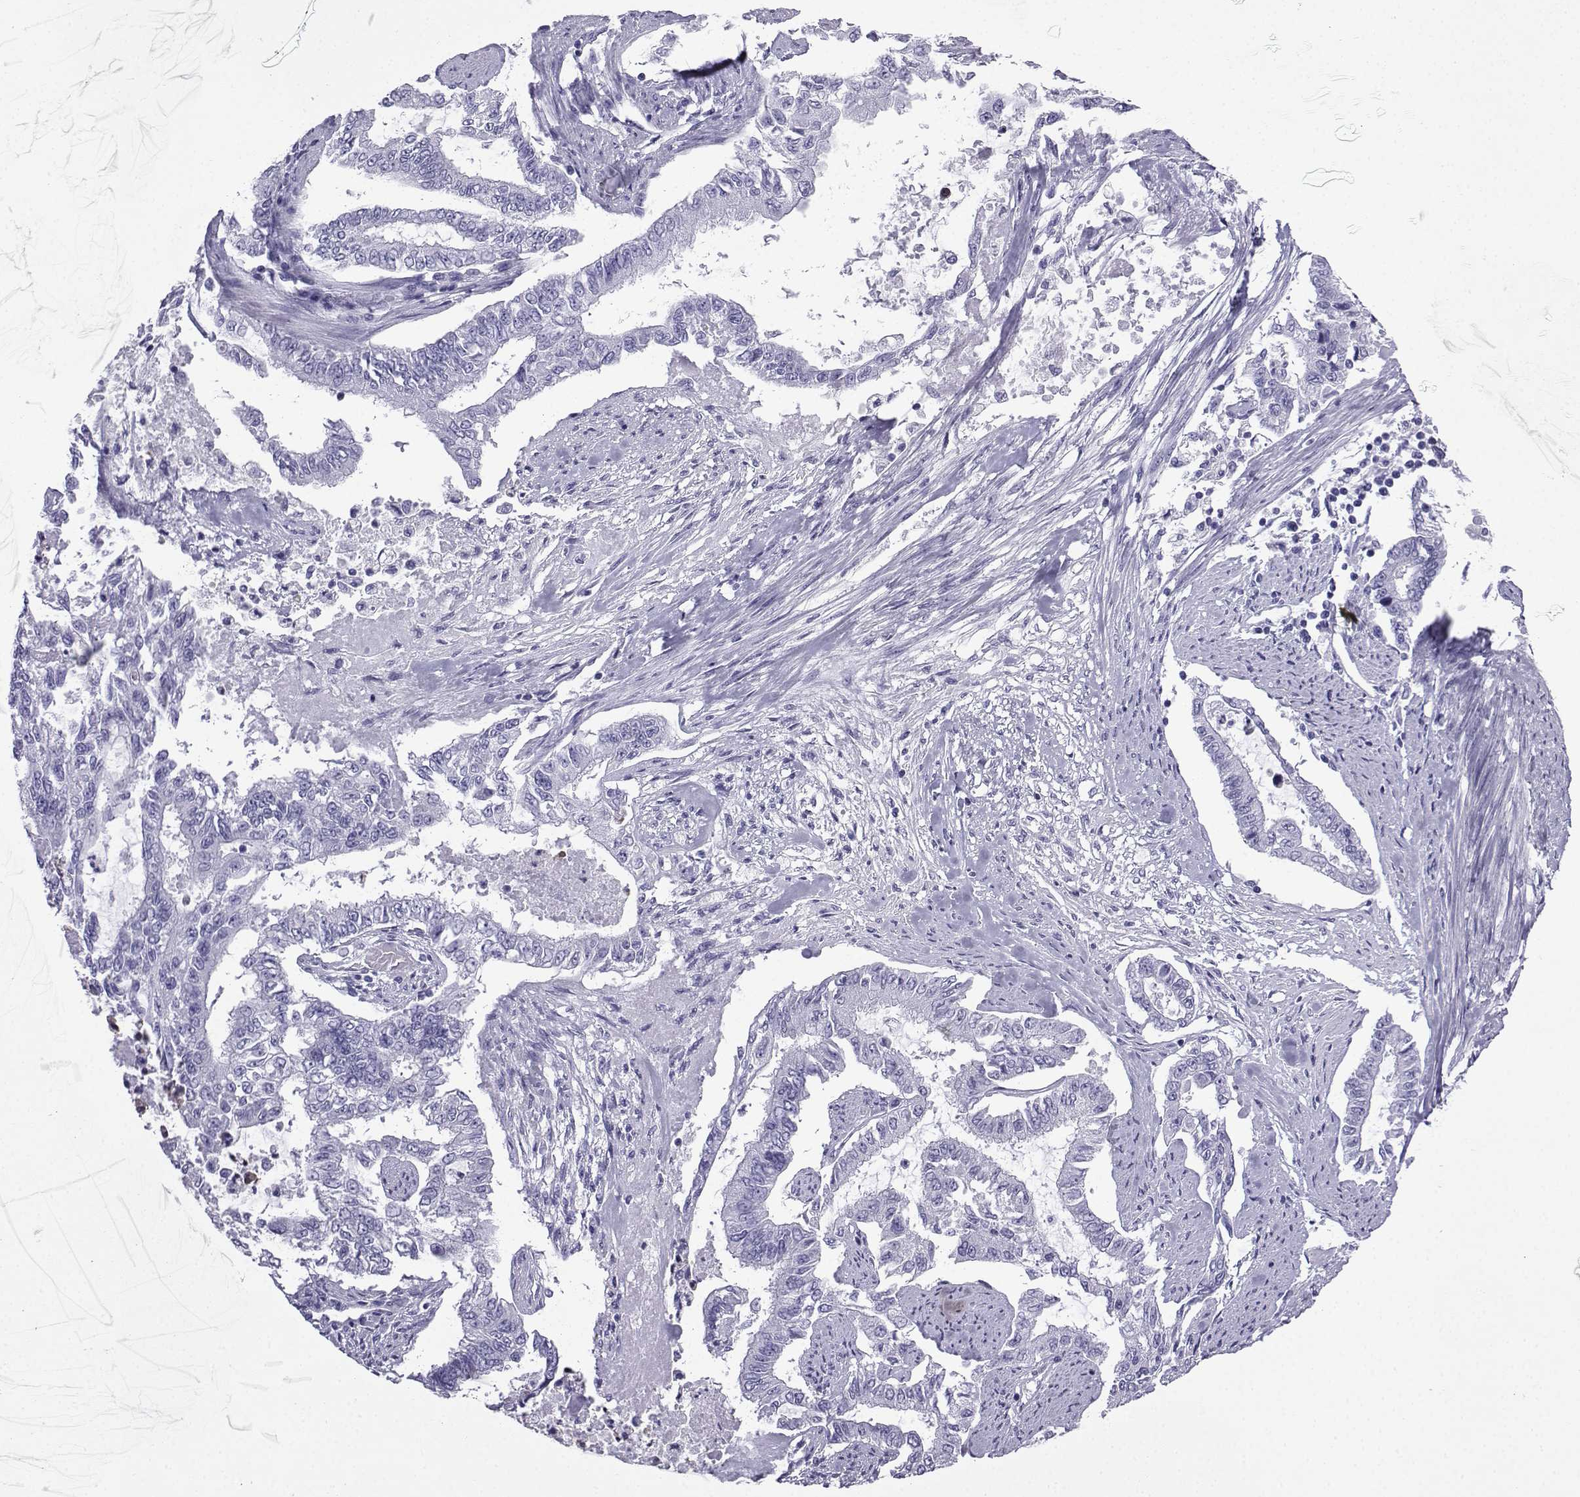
{"staining": {"intensity": "negative", "quantity": "none", "location": "none"}, "tissue": "endometrial cancer", "cell_type": "Tumor cells", "image_type": "cancer", "snomed": [{"axis": "morphology", "description": "Adenocarcinoma, NOS"}, {"axis": "topography", "description": "Uterus"}], "caption": "This is a histopathology image of immunohistochemistry staining of endometrial adenocarcinoma, which shows no positivity in tumor cells. (Stains: DAB IHC with hematoxylin counter stain, Microscopy: brightfield microscopy at high magnification).", "gene": "SLC18A2", "patient": {"sex": "female", "age": 59}}